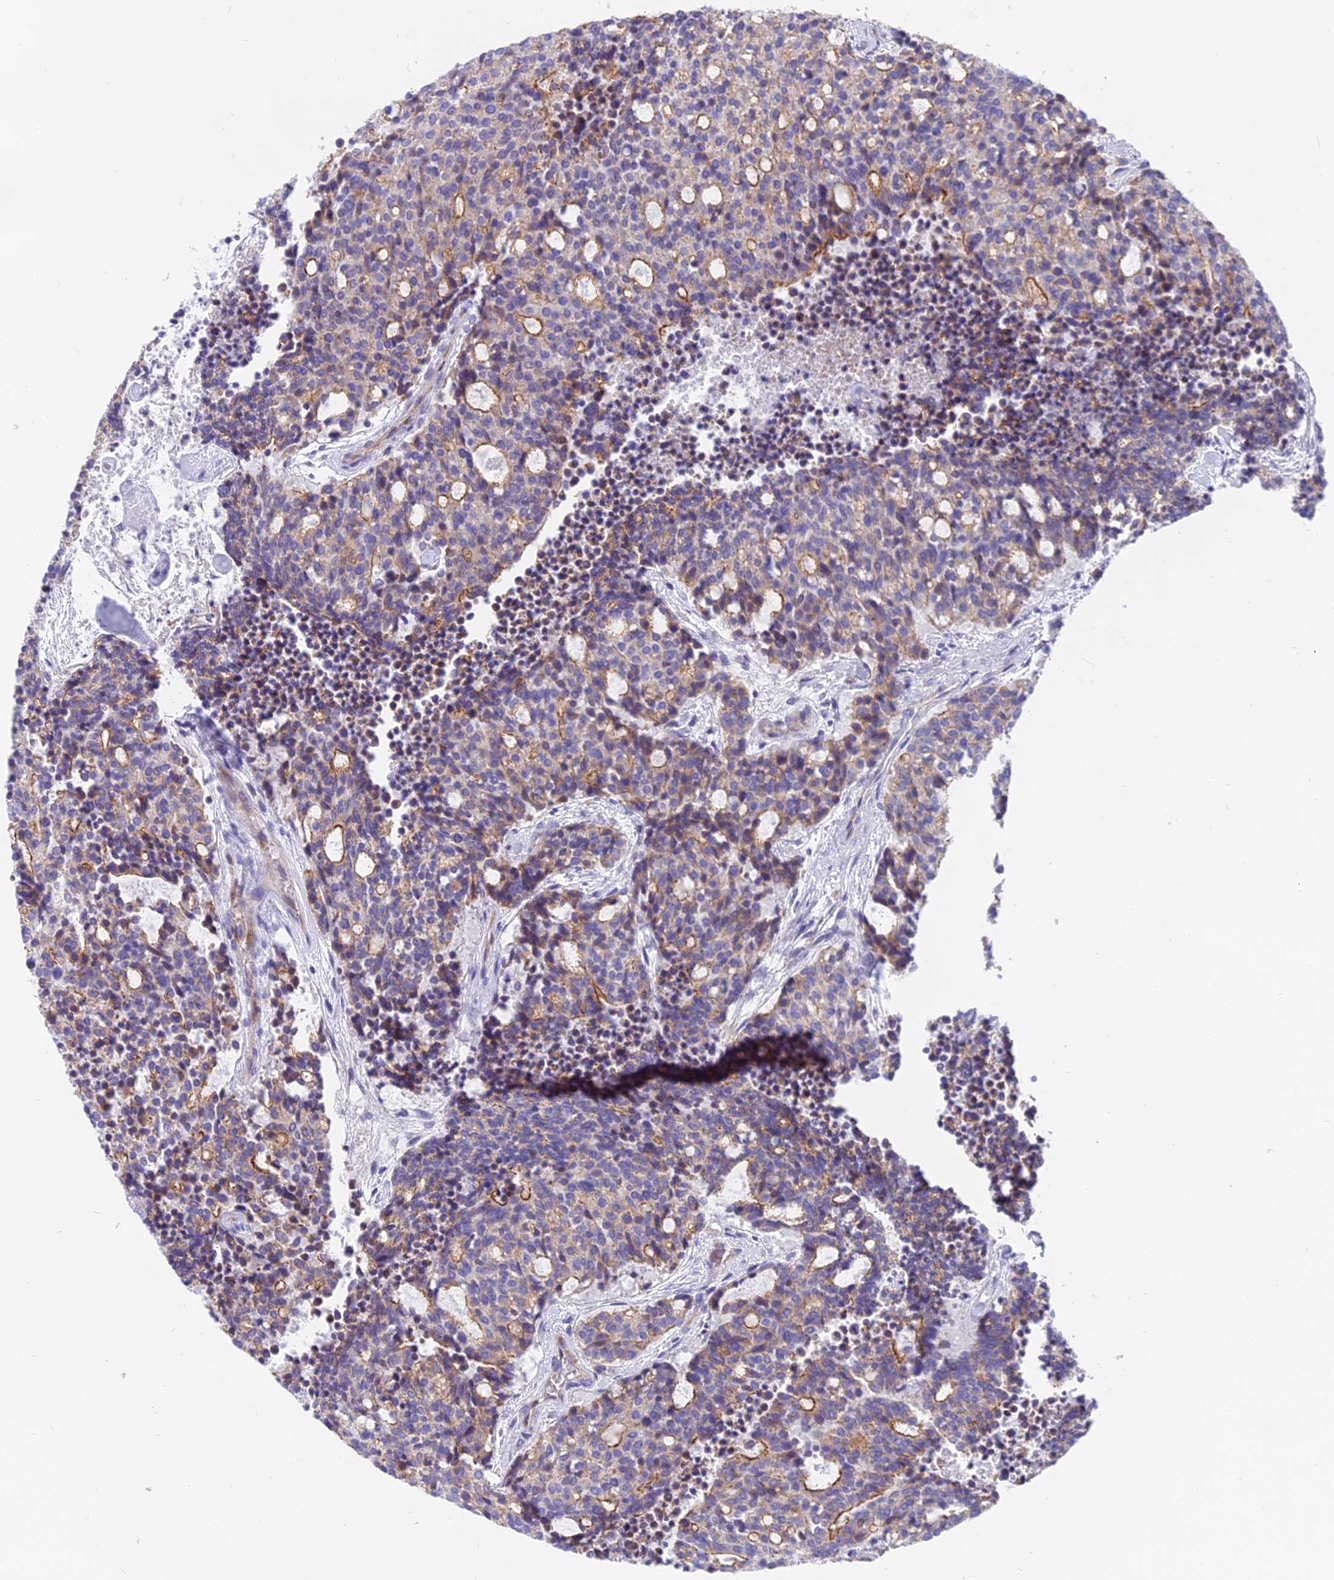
{"staining": {"intensity": "moderate", "quantity": "<25%", "location": "cytoplasmic/membranous"}, "tissue": "carcinoid", "cell_type": "Tumor cells", "image_type": "cancer", "snomed": [{"axis": "morphology", "description": "Carcinoid, malignant, NOS"}, {"axis": "topography", "description": "Pancreas"}], "caption": "Carcinoid stained with immunohistochemistry (IHC) demonstrates moderate cytoplasmic/membranous expression in about <25% of tumor cells. (DAB (3,3'-diaminobenzidine) IHC with brightfield microscopy, high magnification).", "gene": "MVB12A", "patient": {"sex": "female", "age": 54}}